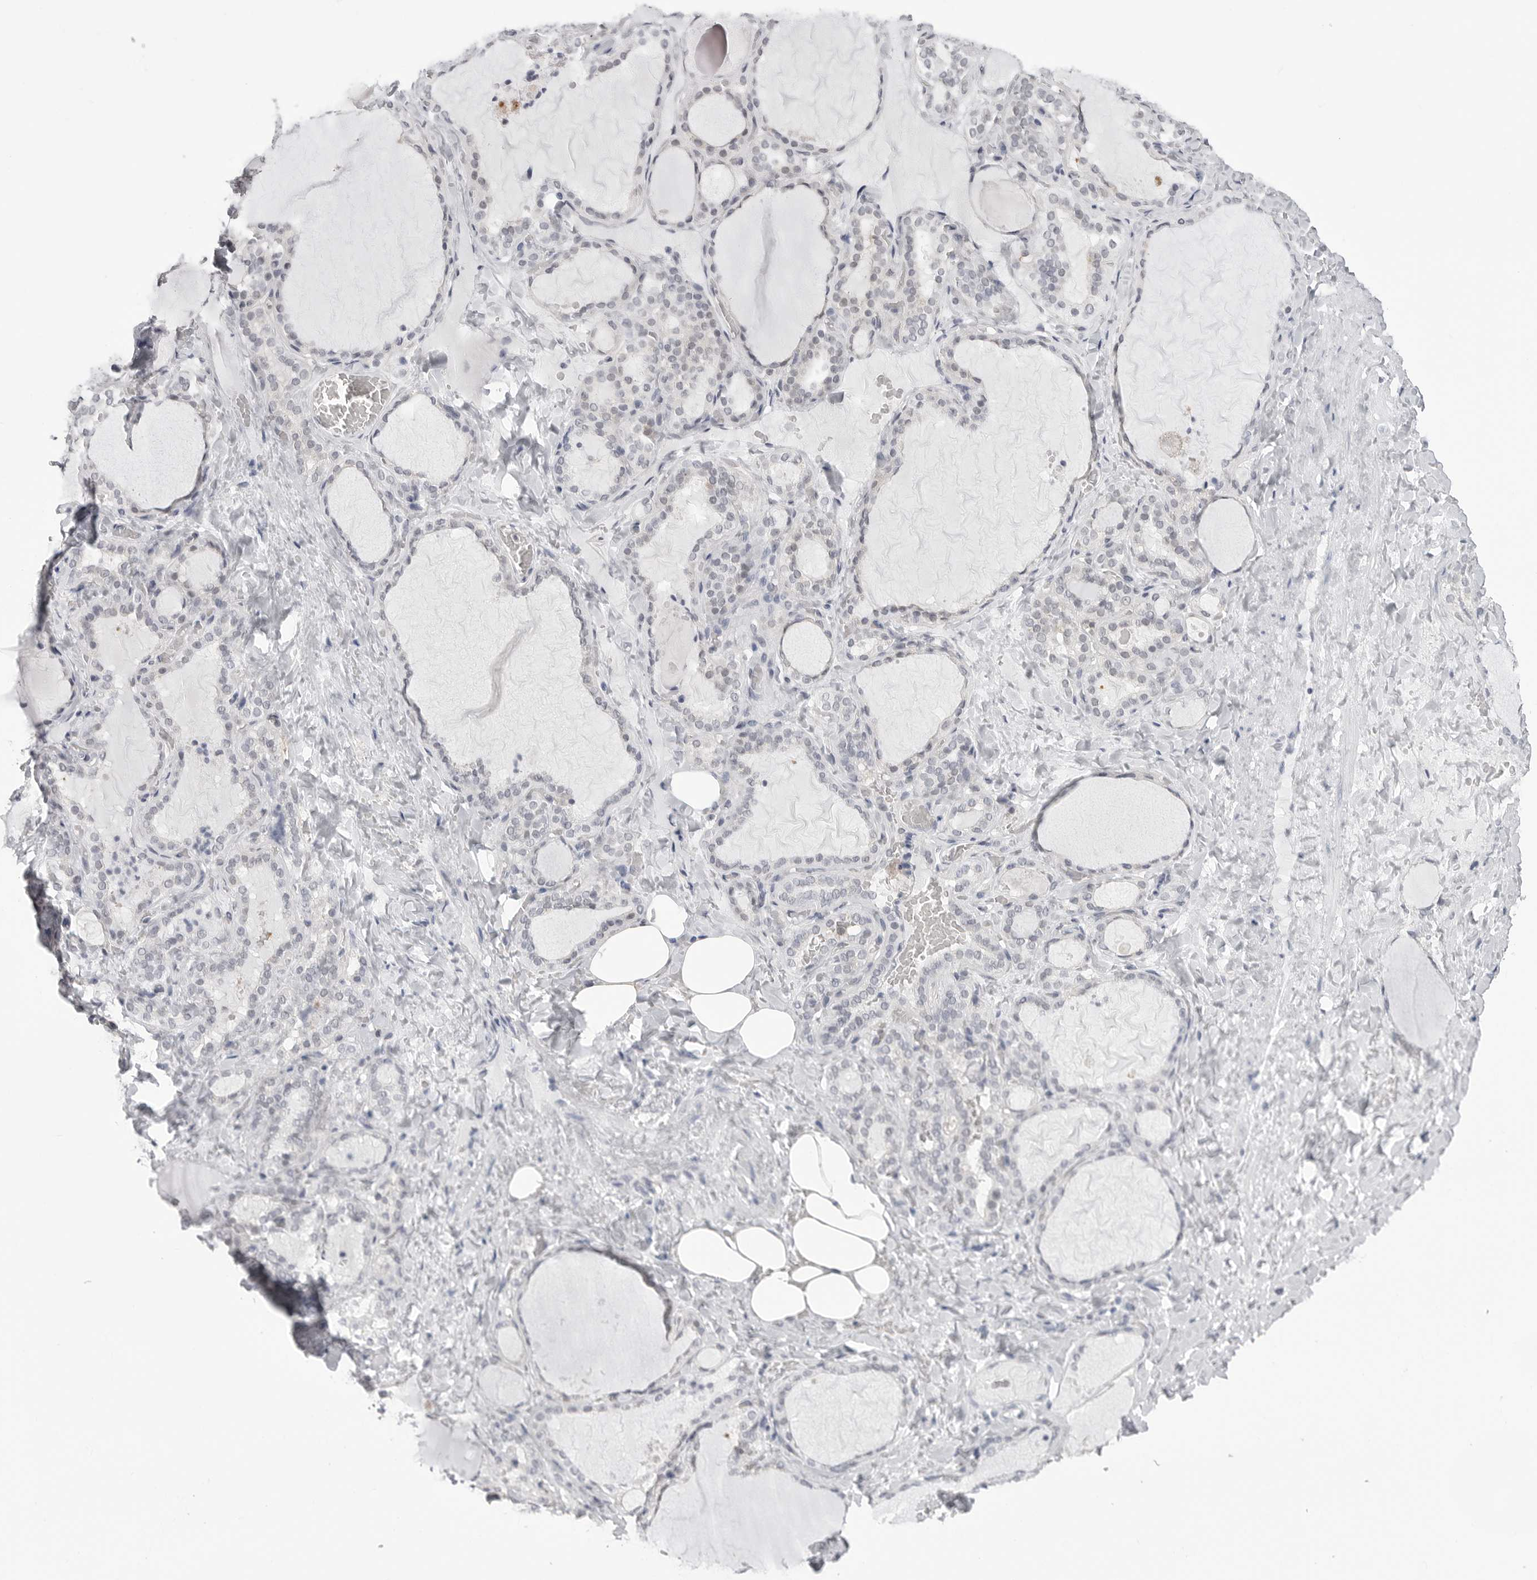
{"staining": {"intensity": "weak", "quantity": "25%-75%", "location": "nuclear"}, "tissue": "thyroid gland", "cell_type": "Glandular cells", "image_type": "normal", "snomed": [{"axis": "morphology", "description": "Normal tissue, NOS"}, {"axis": "topography", "description": "Thyroid gland"}], "caption": "Approximately 25%-75% of glandular cells in normal thyroid gland show weak nuclear protein staining as visualized by brown immunohistochemical staining.", "gene": "YWHAG", "patient": {"sex": "female", "age": 22}}